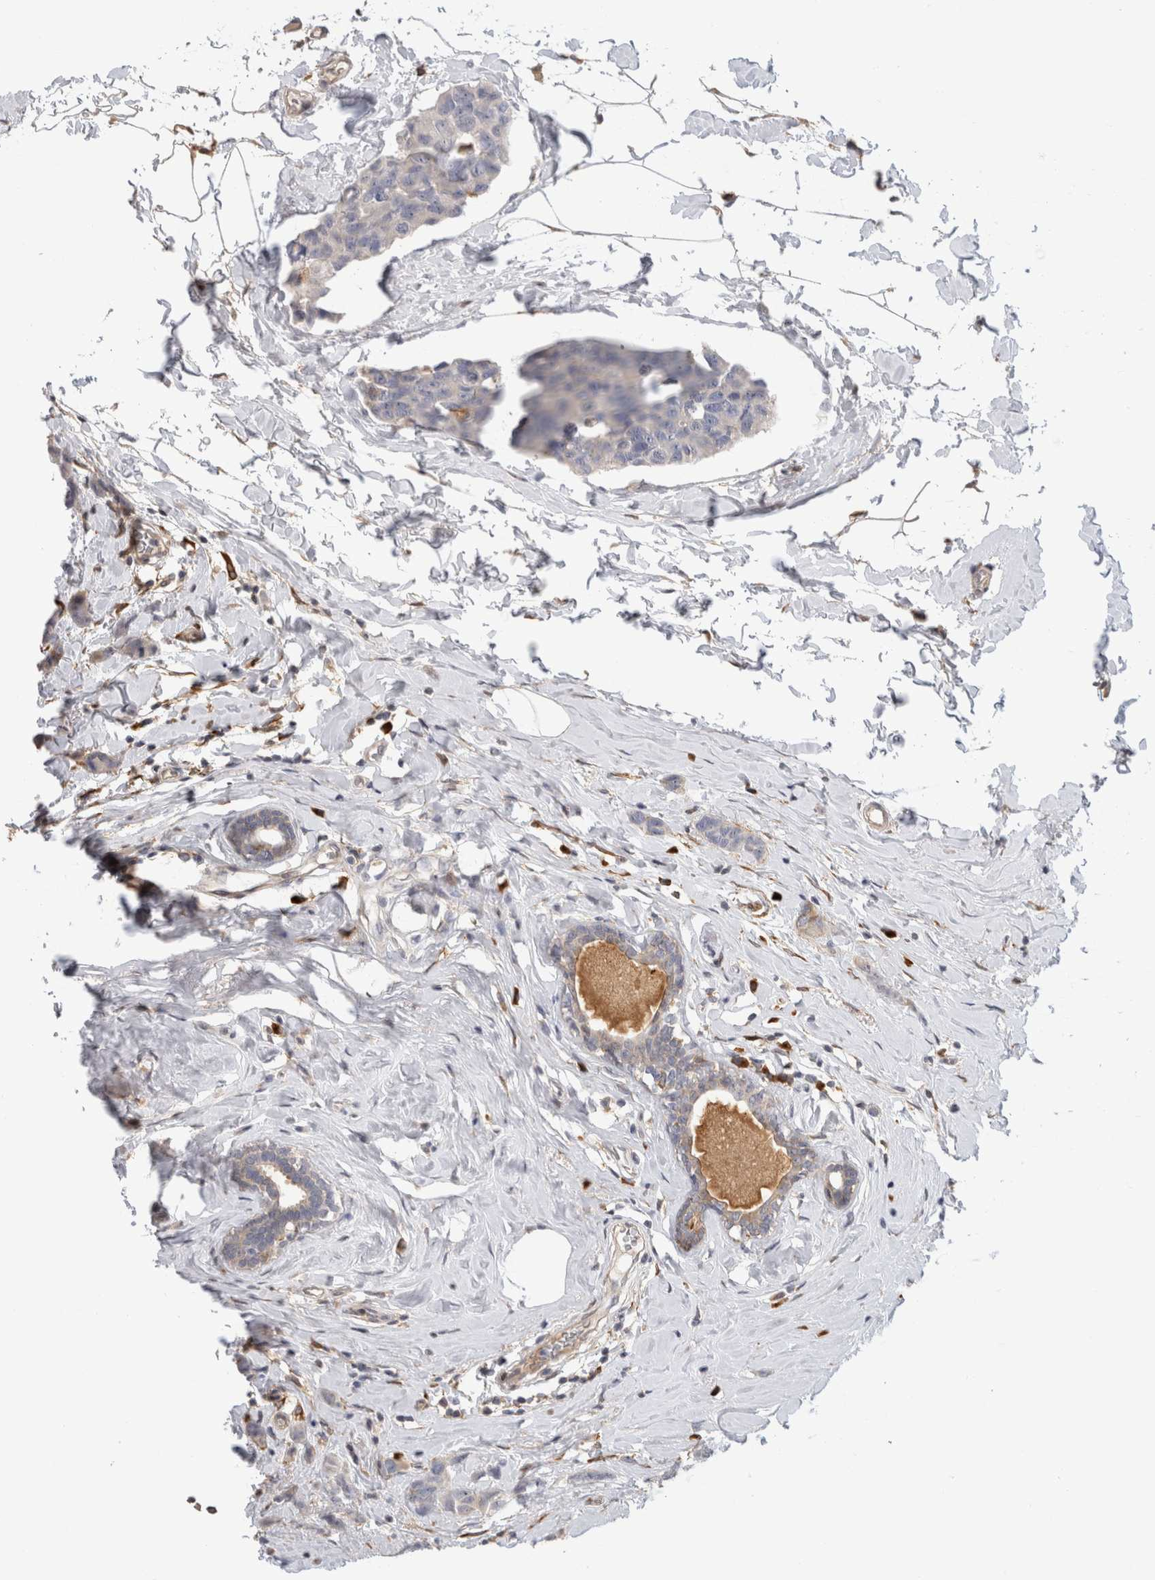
{"staining": {"intensity": "negative", "quantity": "none", "location": "none"}, "tissue": "breast cancer", "cell_type": "Tumor cells", "image_type": "cancer", "snomed": [{"axis": "morphology", "description": "Normal tissue, NOS"}, {"axis": "morphology", "description": "Duct carcinoma"}, {"axis": "topography", "description": "Breast"}], "caption": "Protein analysis of breast cancer demonstrates no significant expression in tumor cells.", "gene": "APOL2", "patient": {"sex": "female", "age": 50}}